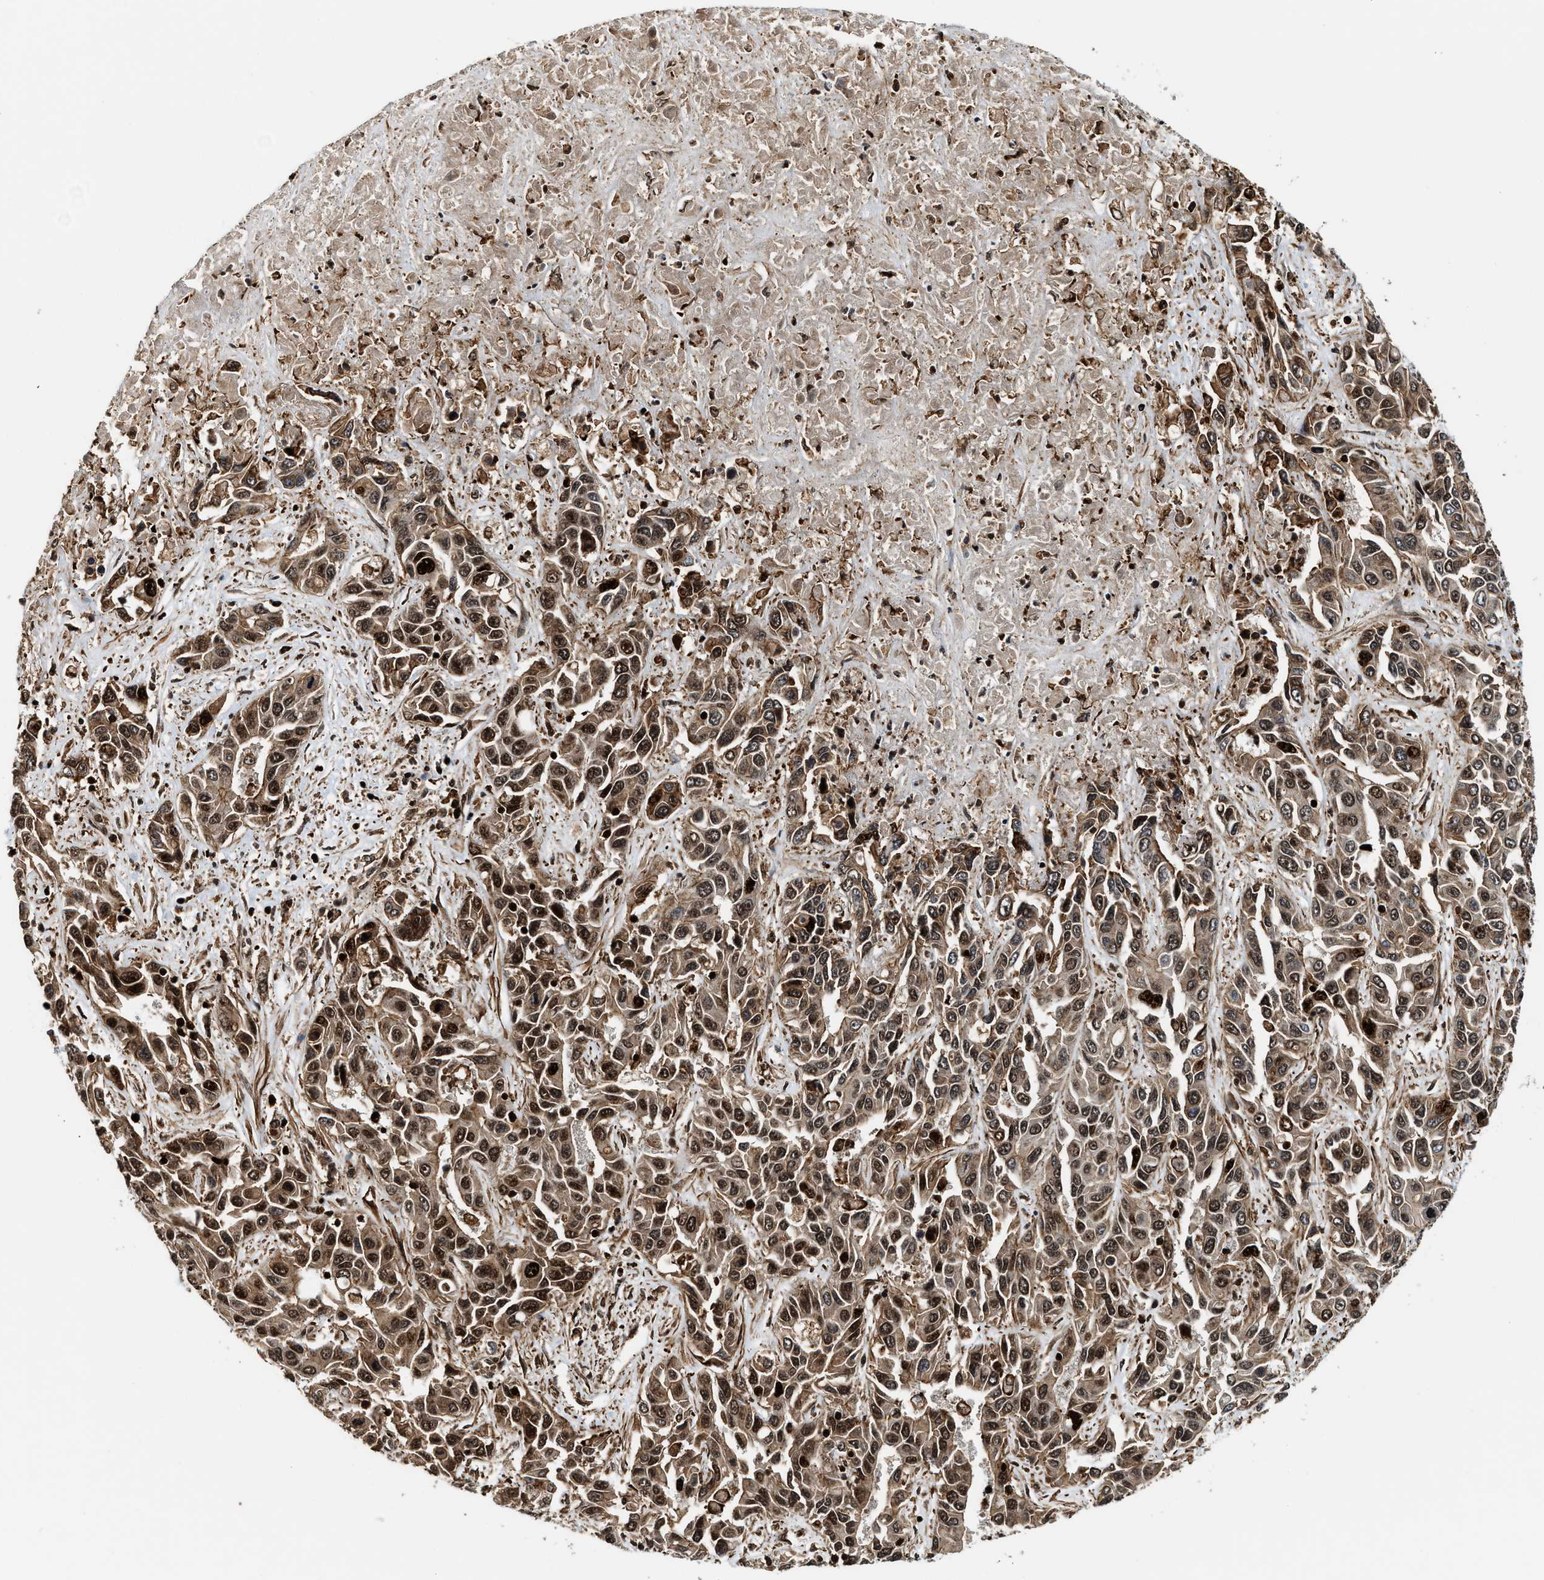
{"staining": {"intensity": "moderate", "quantity": ">75%", "location": "cytoplasmic/membranous,nuclear"}, "tissue": "liver cancer", "cell_type": "Tumor cells", "image_type": "cancer", "snomed": [{"axis": "morphology", "description": "Cholangiocarcinoma"}, {"axis": "topography", "description": "Liver"}], "caption": "This image displays liver cancer (cholangiocarcinoma) stained with immunohistochemistry to label a protein in brown. The cytoplasmic/membranous and nuclear of tumor cells show moderate positivity for the protein. Nuclei are counter-stained blue.", "gene": "MDM2", "patient": {"sex": "female", "age": 52}}